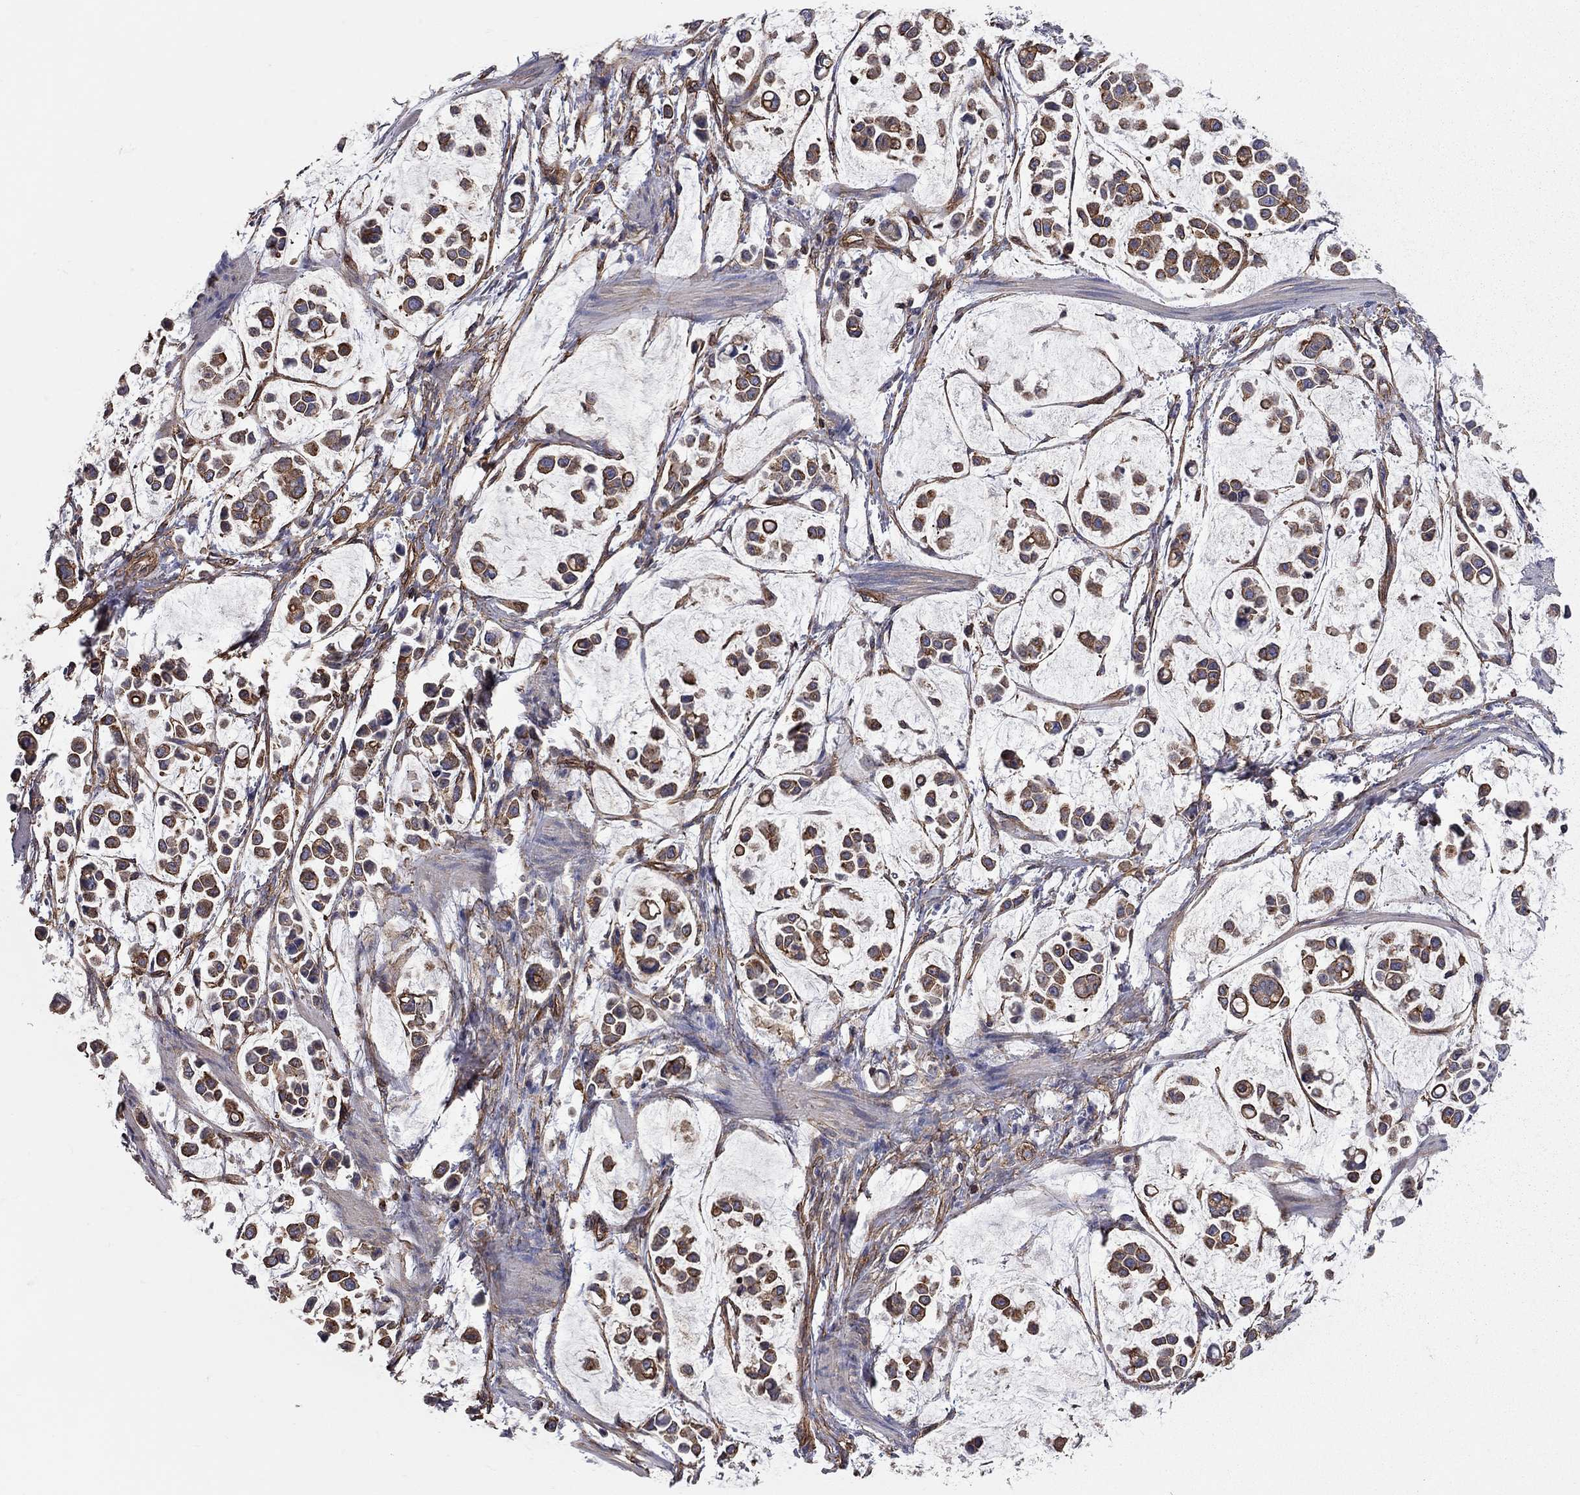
{"staining": {"intensity": "strong", "quantity": "25%-75%", "location": "cytoplasmic/membranous"}, "tissue": "stomach cancer", "cell_type": "Tumor cells", "image_type": "cancer", "snomed": [{"axis": "morphology", "description": "Adenocarcinoma, NOS"}, {"axis": "topography", "description": "Stomach"}], "caption": "Protein positivity by IHC reveals strong cytoplasmic/membranous positivity in about 25%-75% of tumor cells in adenocarcinoma (stomach). Nuclei are stained in blue.", "gene": "BICDL2", "patient": {"sex": "male", "age": 82}}